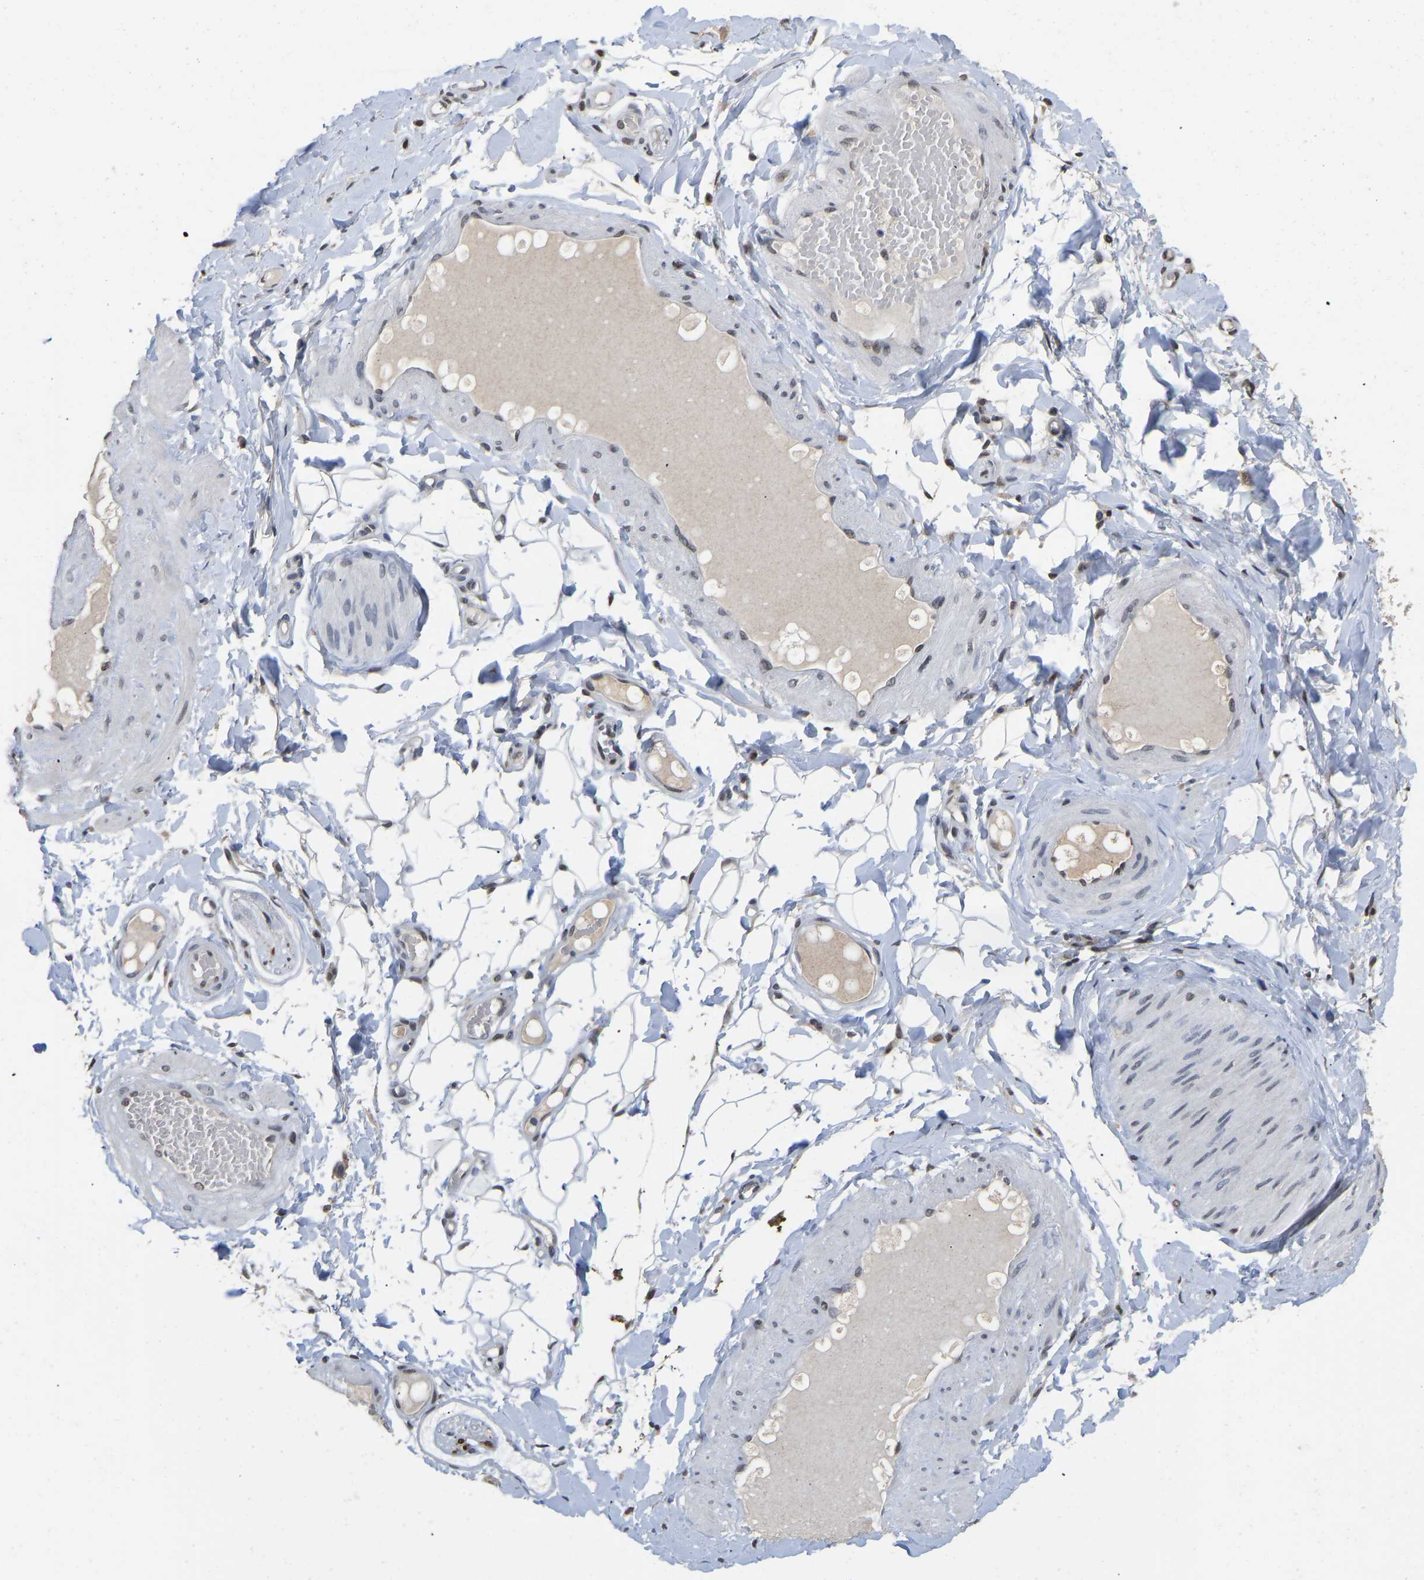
{"staining": {"intensity": "moderate", "quantity": ">75%", "location": "nuclear"}, "tissue": "adipose tissue", "cell_type": "Adipocytes", "image_type": "normal", "snomed": [{"axis": "morphology", "description": "Normal tissue, NOS"}, {"axis": "topography", "description": "Adipose tissue"}, {"axis": "topography", "description": "Vascular tissue"}, {"axis": "topography", "description": "Peripheral nerve tissue"}], "caption": "The micrograph shows immunohistochemical staining of normal adipose tissue. There is moderate nuclear staining is present in about >75% of adipocytes.", "gene": "QKI", "patient": {"sex": "male", "age": 25}}